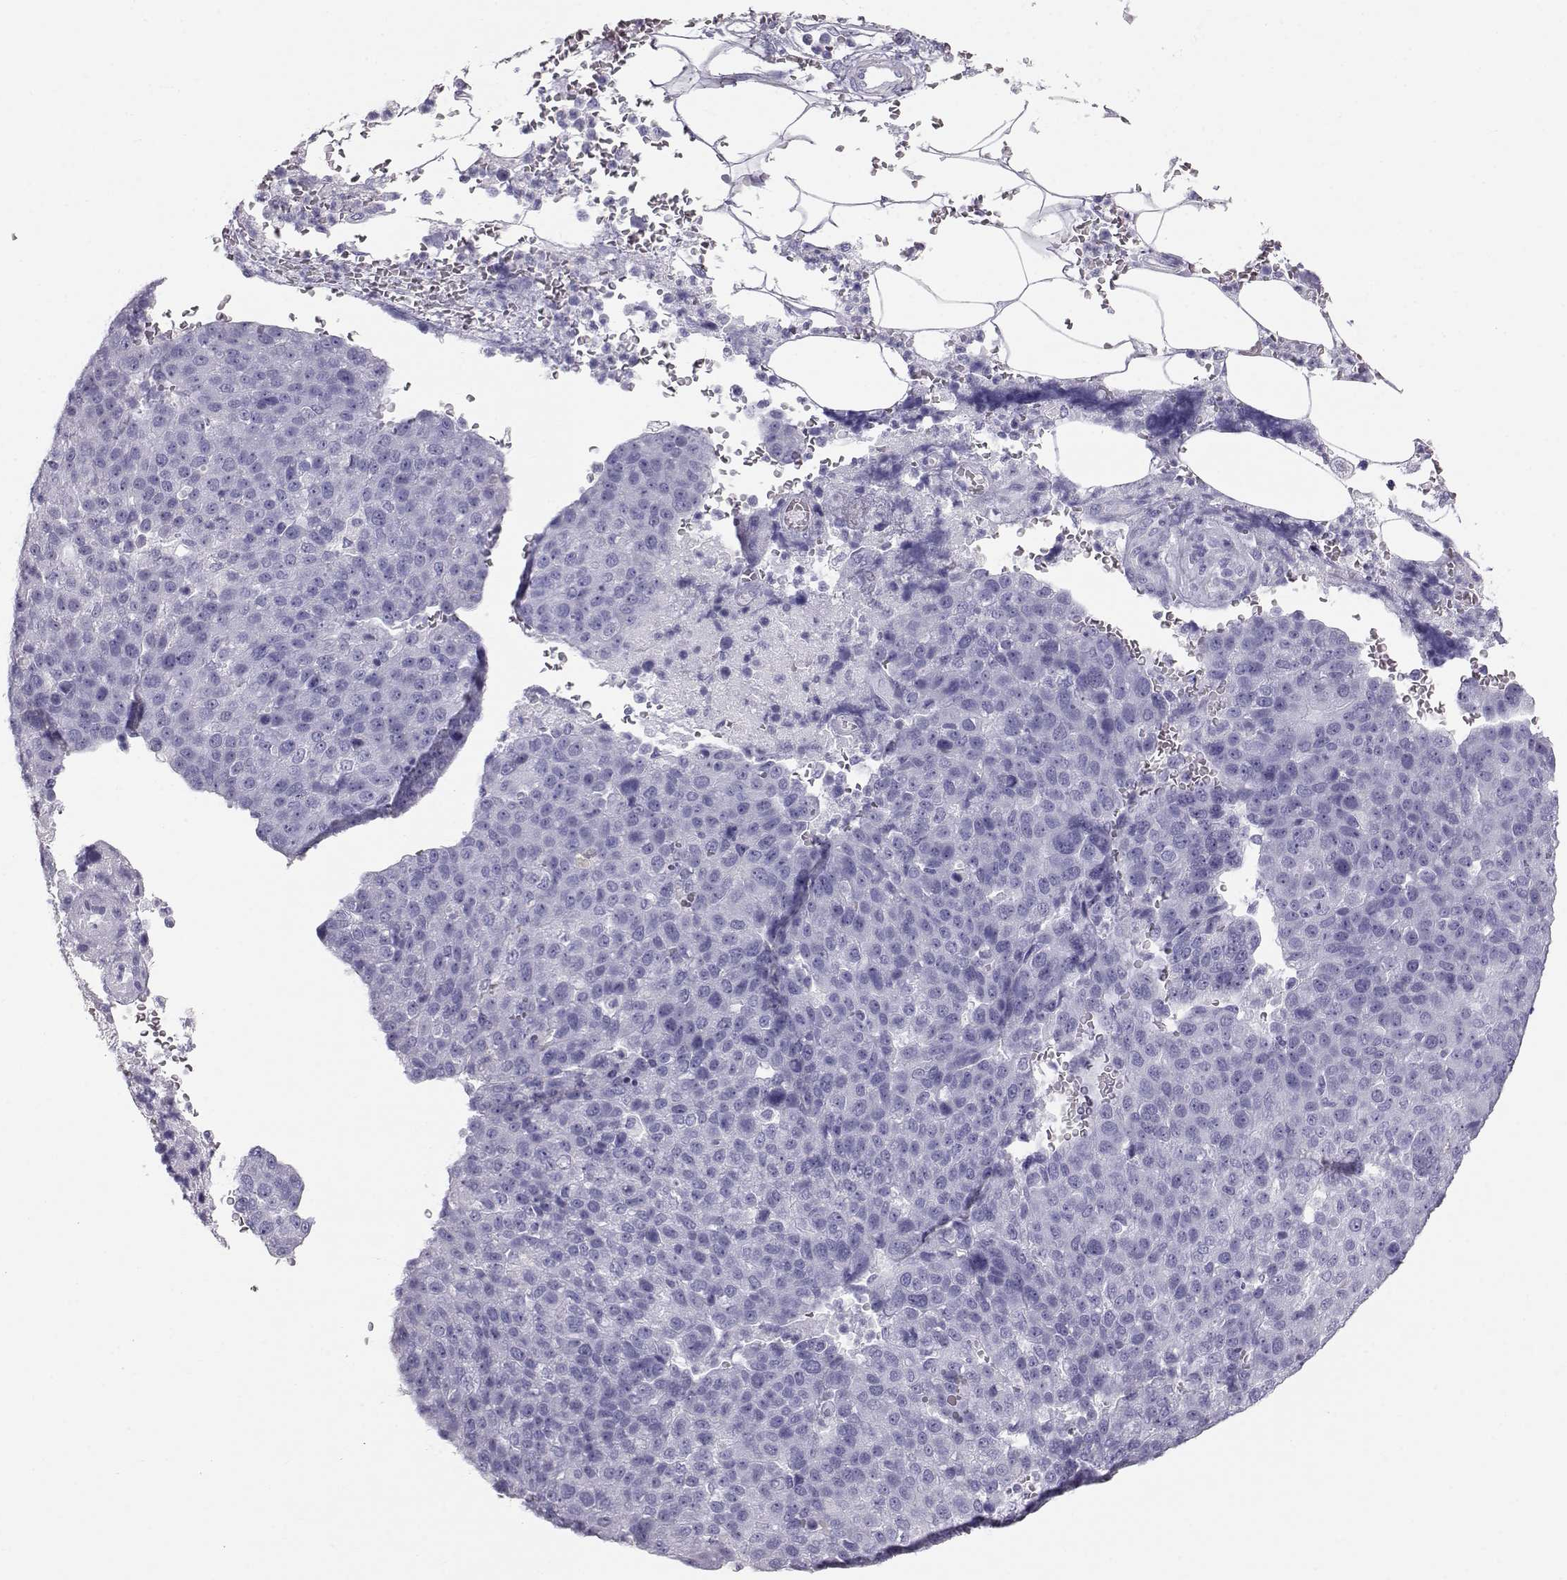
{"staining": {"intensity": "negative", "quantity": "none", "location": "none"}, "tissue": "pancreatic cancer", "cell_type": "Tumor cells", "image_type": "cancer", "snomed": [{"axis": "morphology", "description": "Adenocarcinoma, NOS"}, {"axis": "topography", "description": "Pancreas"}], "caption": "Immunohistochemical staining of human adenocarcinoma (pancreatic) displays no significant expression in tumor cells.", "gene": "RD3", "patient": {"sex": "female", "age": 61}}